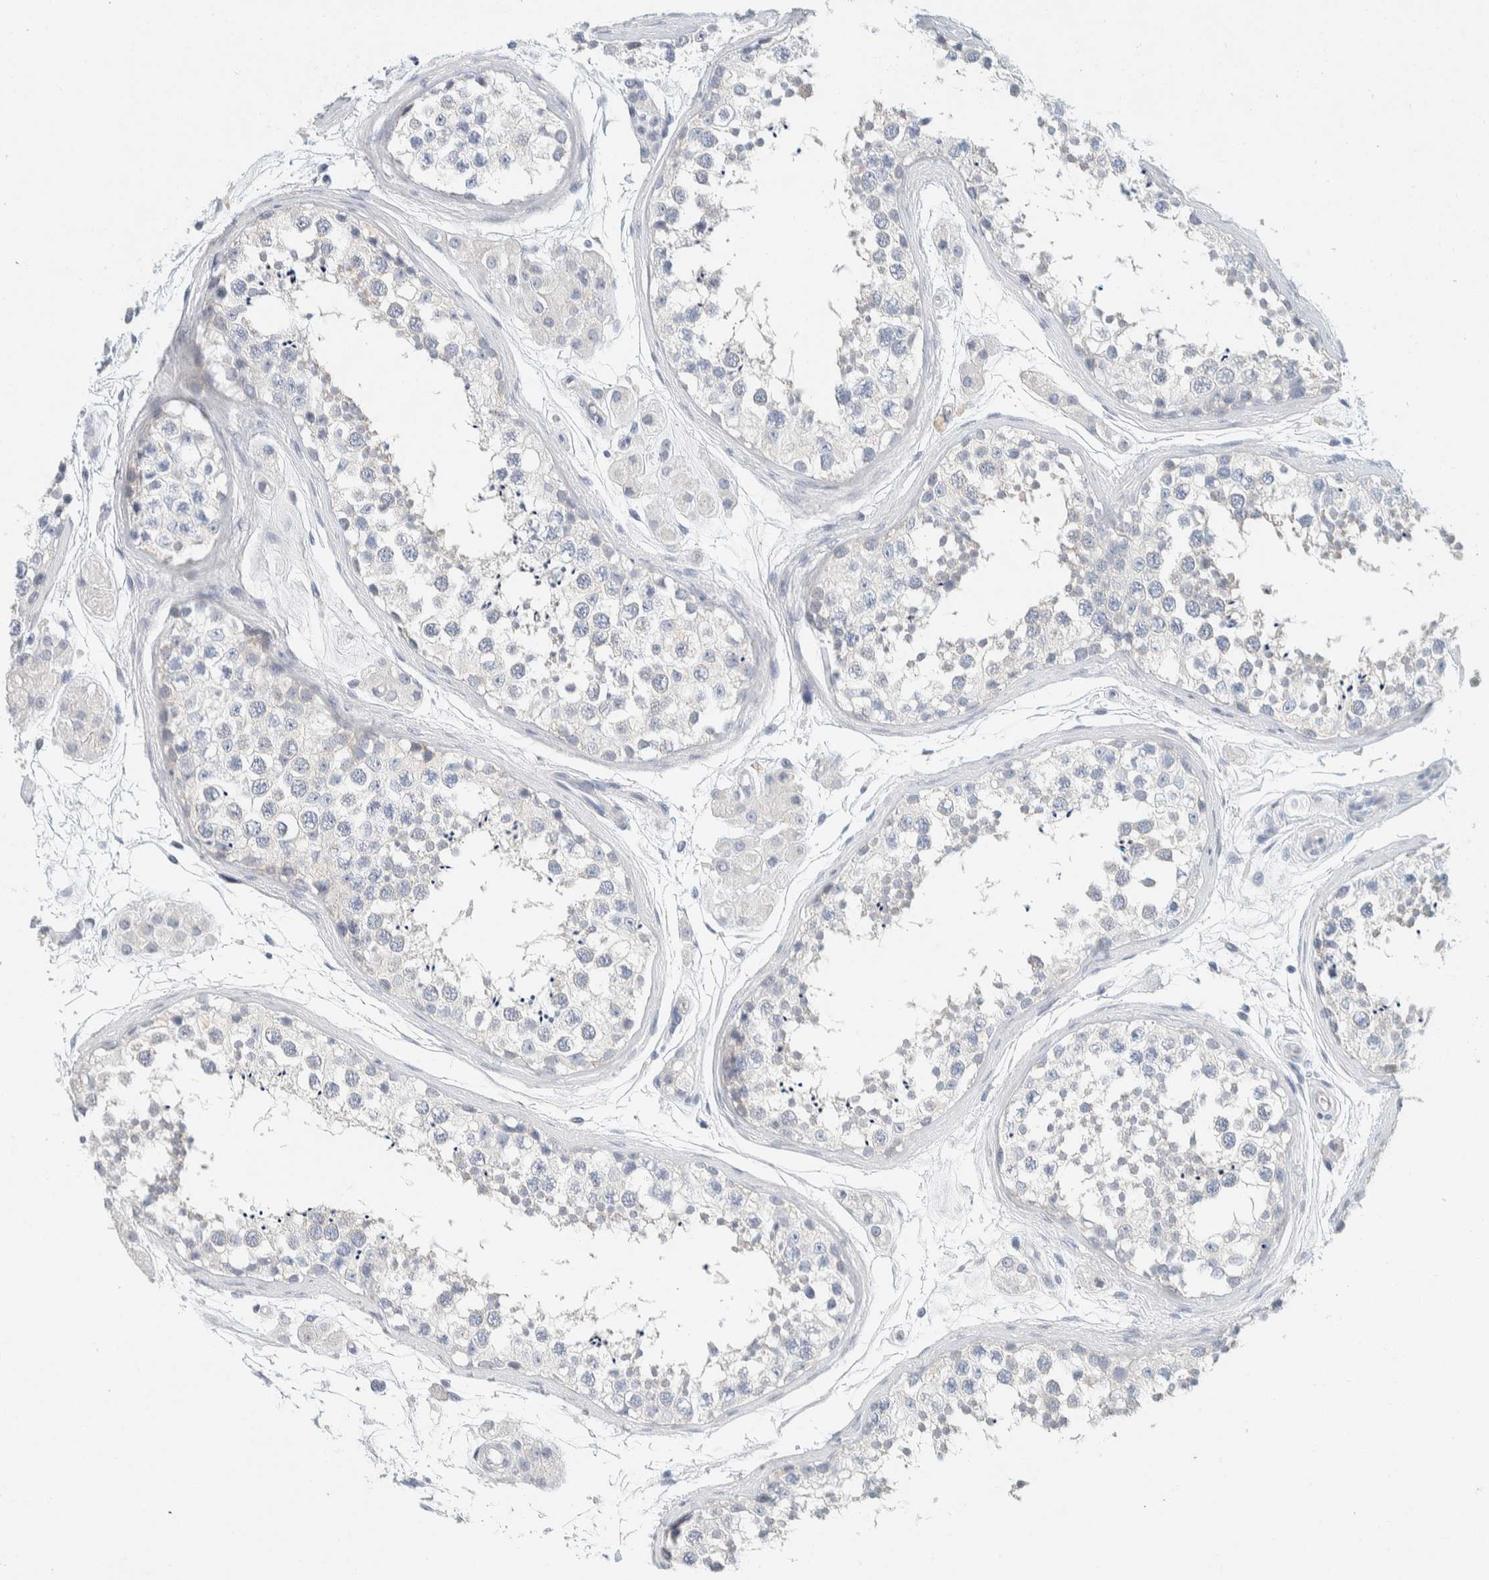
{"staining": {"intensity": "negative", "quantity": "none", "location": "none"}, "tissue": "testis", "cell_type": "Cells in seminiferous ducts", "image_type": "normal", "snomed": [{"axis": "morphology", "description": "Normal tissue, NOS"}, {"axis": "topography", "description": "Testis"}], "caption": "High power microscopy micrograph of an immunohistochemistry micrograph of benign testis, revealing no significant expression in cells in seminiferous ducts. (Stains: DAB immunohistochemistry (IHC) with hematoxylin counter stain, Microscopy: brightfield microscopy at high magnification).", "gene": "ALOX12B", "patient": {"sex": "male", "age": 56}}